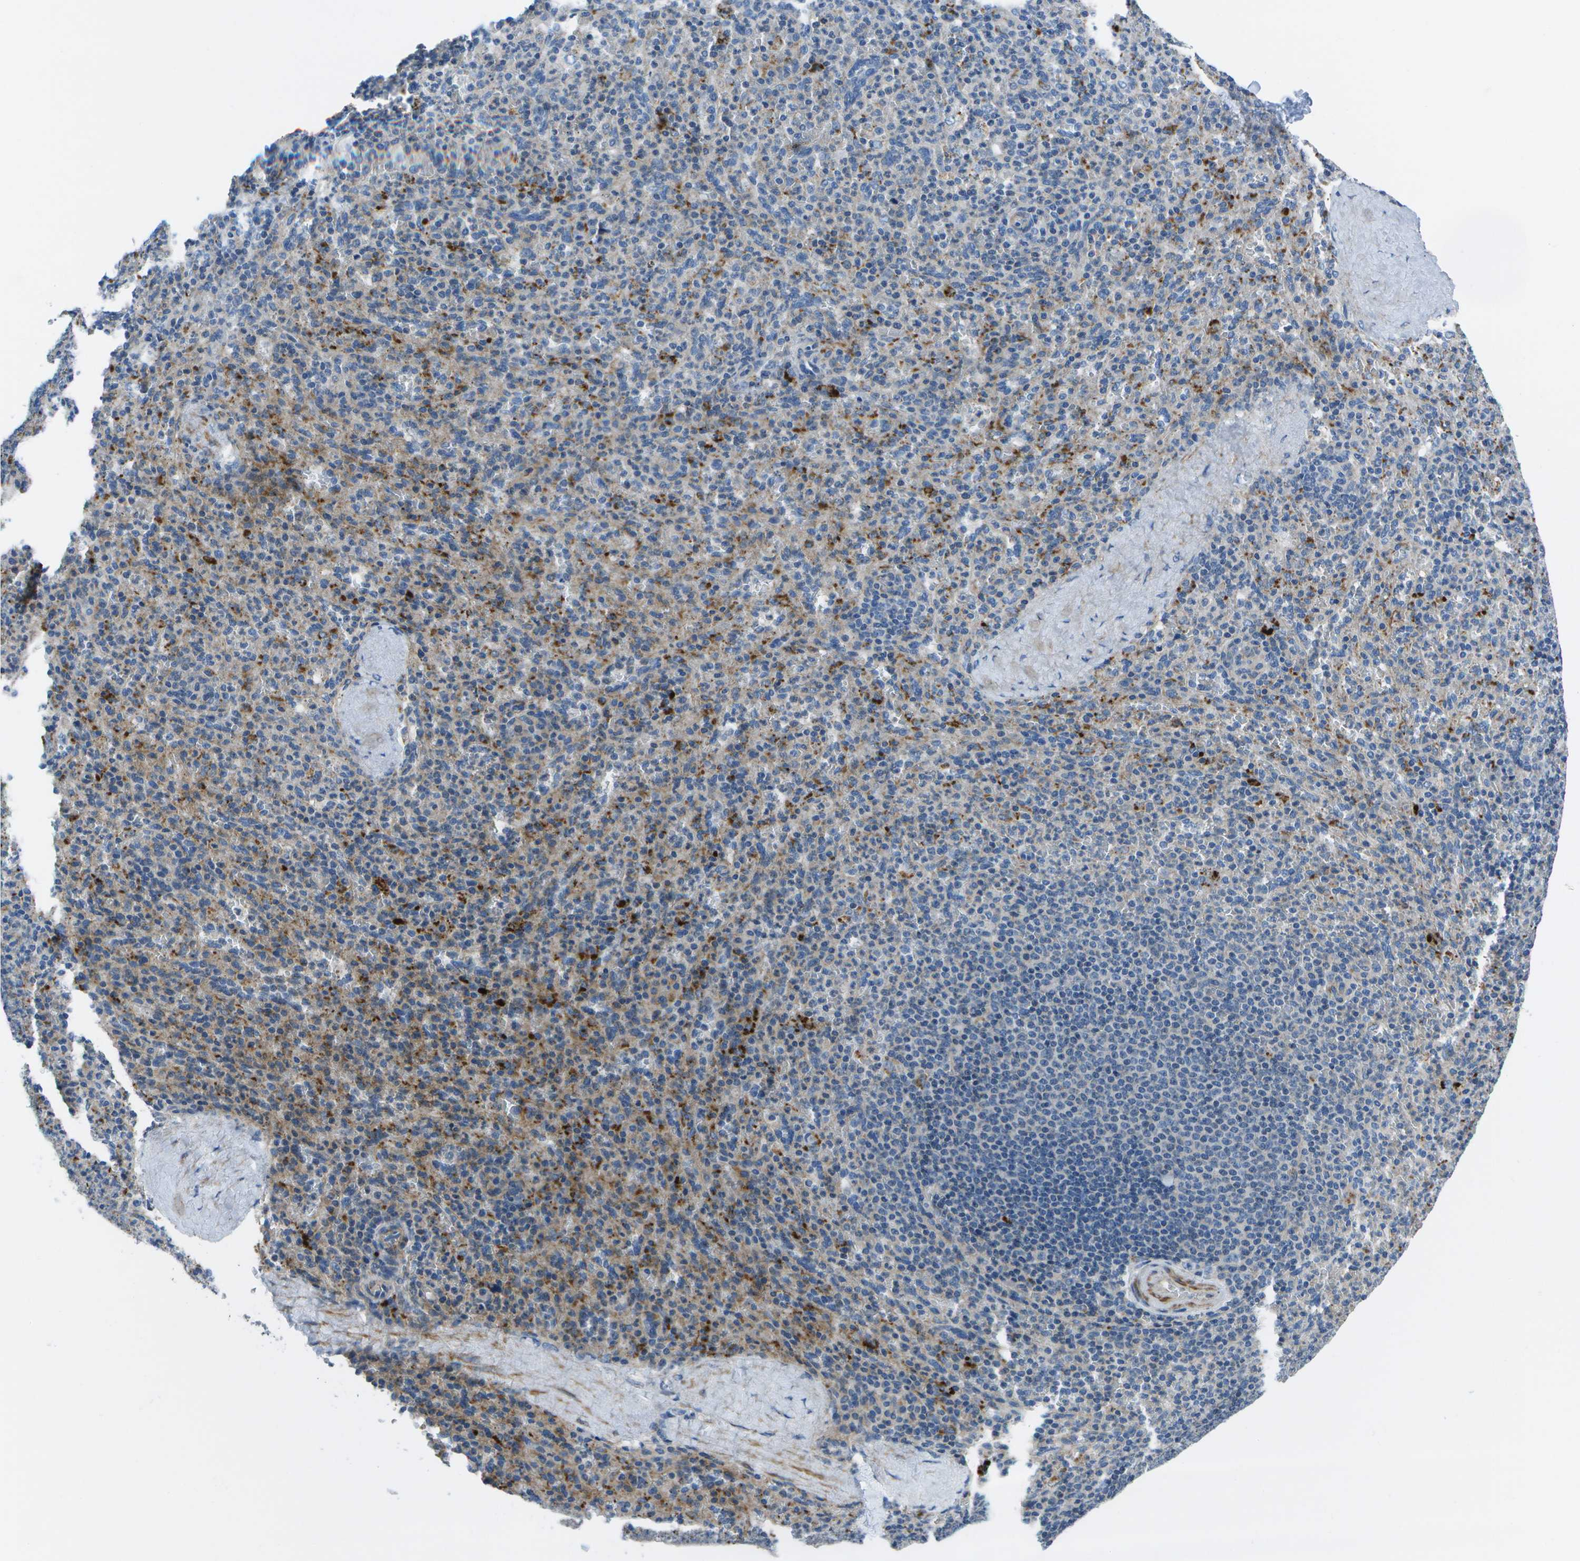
{"staining": {"intensity": "moderate", "quantity": "<25%", "location": "cytoplasmic/membranous"}, "tissue": "spleen", "cell_type": "Cells in red pulp", "image_type": "normal", "snomed": [{"axis": "morphology", "description": "Normal tissue, NOS"}, {"axis": "topography", "description": "Spleen"}], "caption": "Approximately <25% of cells in red pulp in normal spleen reveal moderate cytoplasmic/membranous protein positivity as visualized by brown immunohistochemical staining.", "gene": "DCT", "patient": {"sex": "male", "age": 36}}